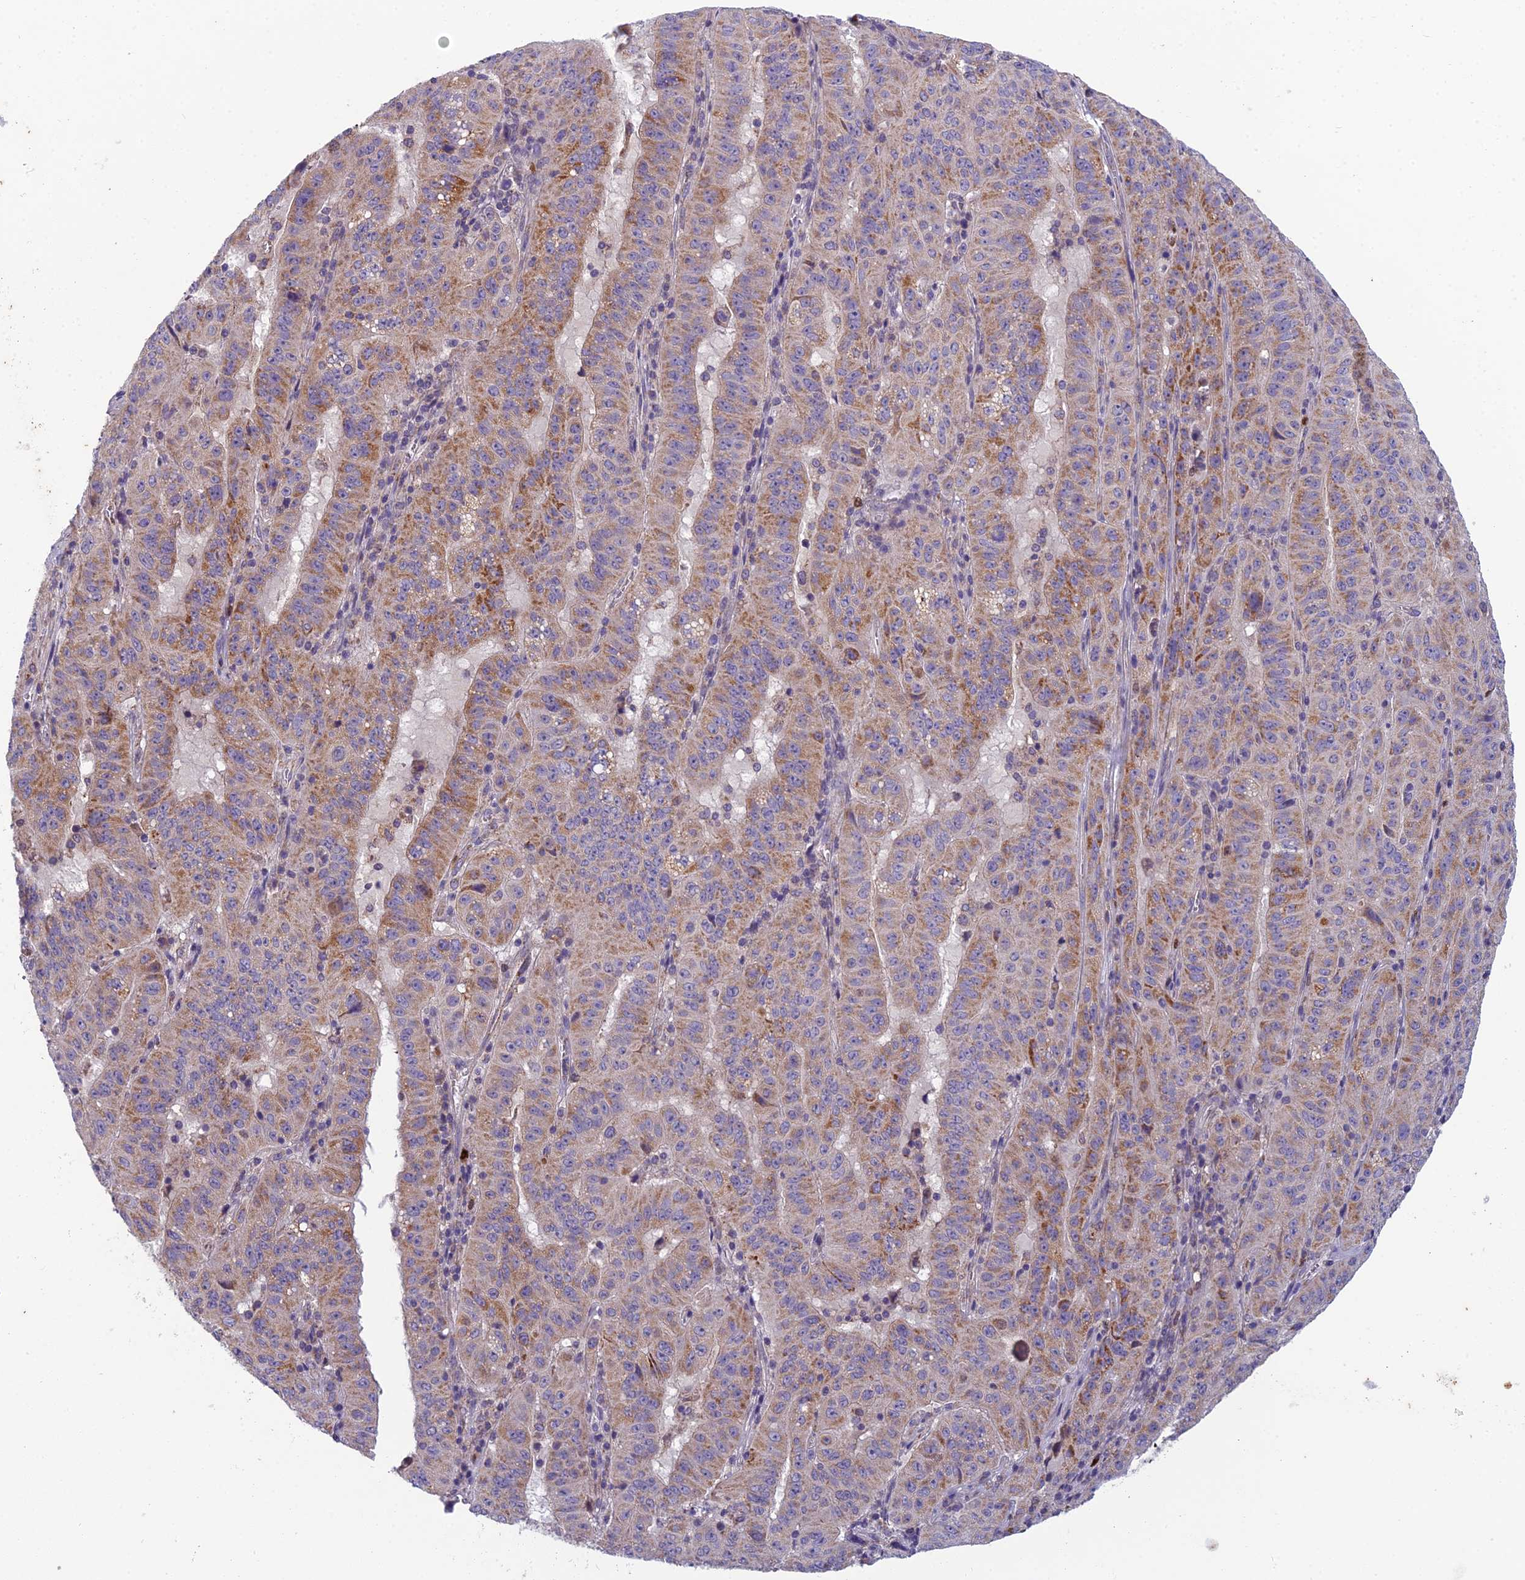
{"staining": {"intensity": "moderate", "quantity": ">75%", "location": "cytoplasmic/membranous"}, "tissue": "pancreatic cancer", "cell_type": "Tumor cells", "image_type": "cancer", "snomed": [{"axis": "morphology", "description": "Adenocarcinoma, NOS"}, {"axis": "topography", "description": "Pancreas"}], "caption": "A brown stain highlights moderate cytoplasmic/membranous expression of a protein in adenocarcinoma (pancreatic) tumor cells.", "gene": "ENSG00000188897", "patient": {"sex": "male", "age": 63}}